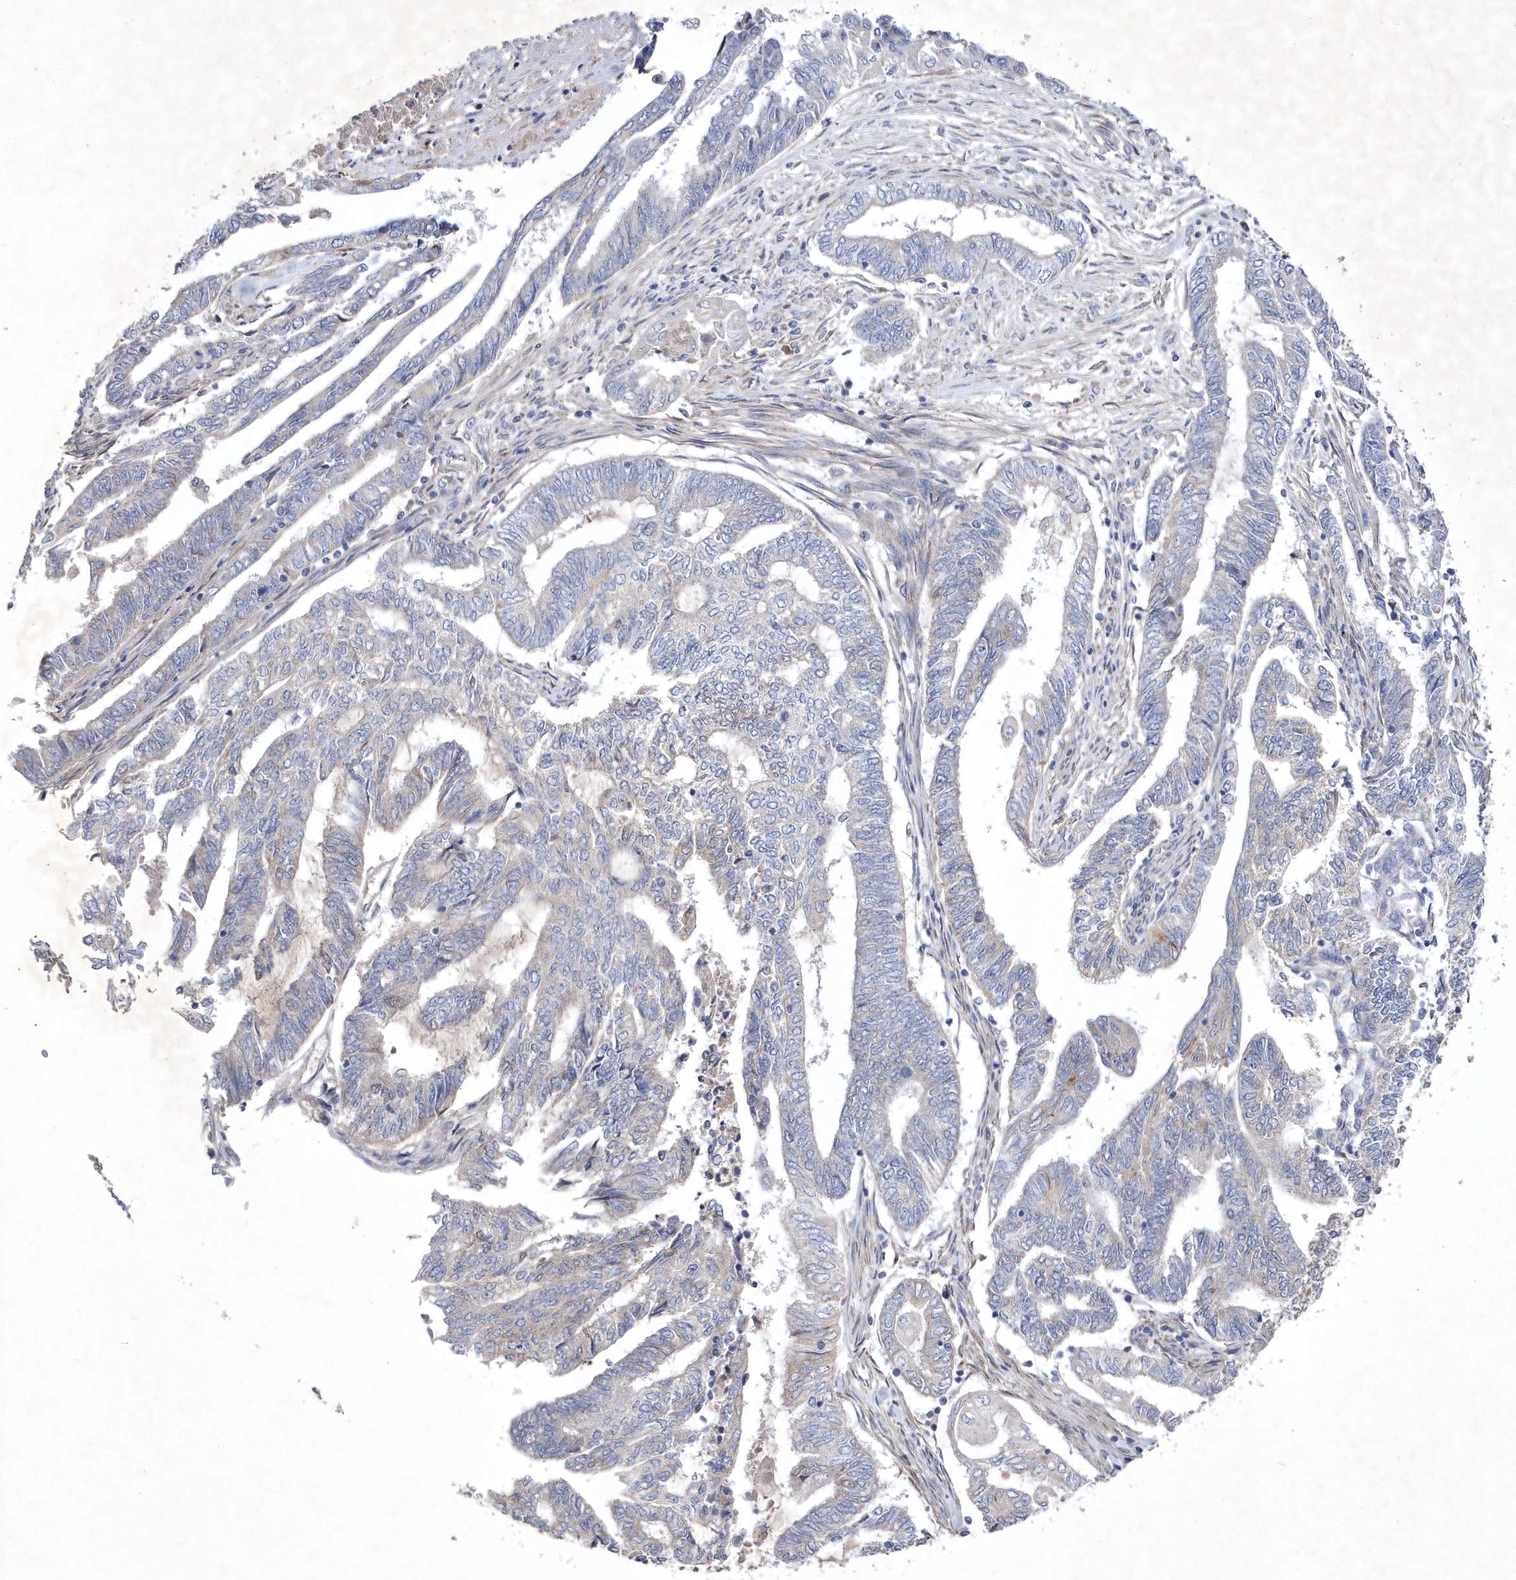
{"staining": {"intensity": "negative", "quantity": "none", "location": "none"}, "tissue": "endometrial cancer", "cell_type": "Tumor cells", "image_type": "cancer", "snomed": [{"axis": "morphology", "description": "Adenocarcinoma, NOS"}, {"axis": "topography", "description": "Uterus"}, {"axis": "topography", "description": "Endometrium"}], "caption": "Immunohistochemistry image of neoplastic tissue: human endometrial adenocarcinoma stained with DAB (3,3'-diaminobenzidine) shows no significant protein staining in tumor cells.", "gene": "METTL8", "patient": {"sex": "female", "age": 70}}